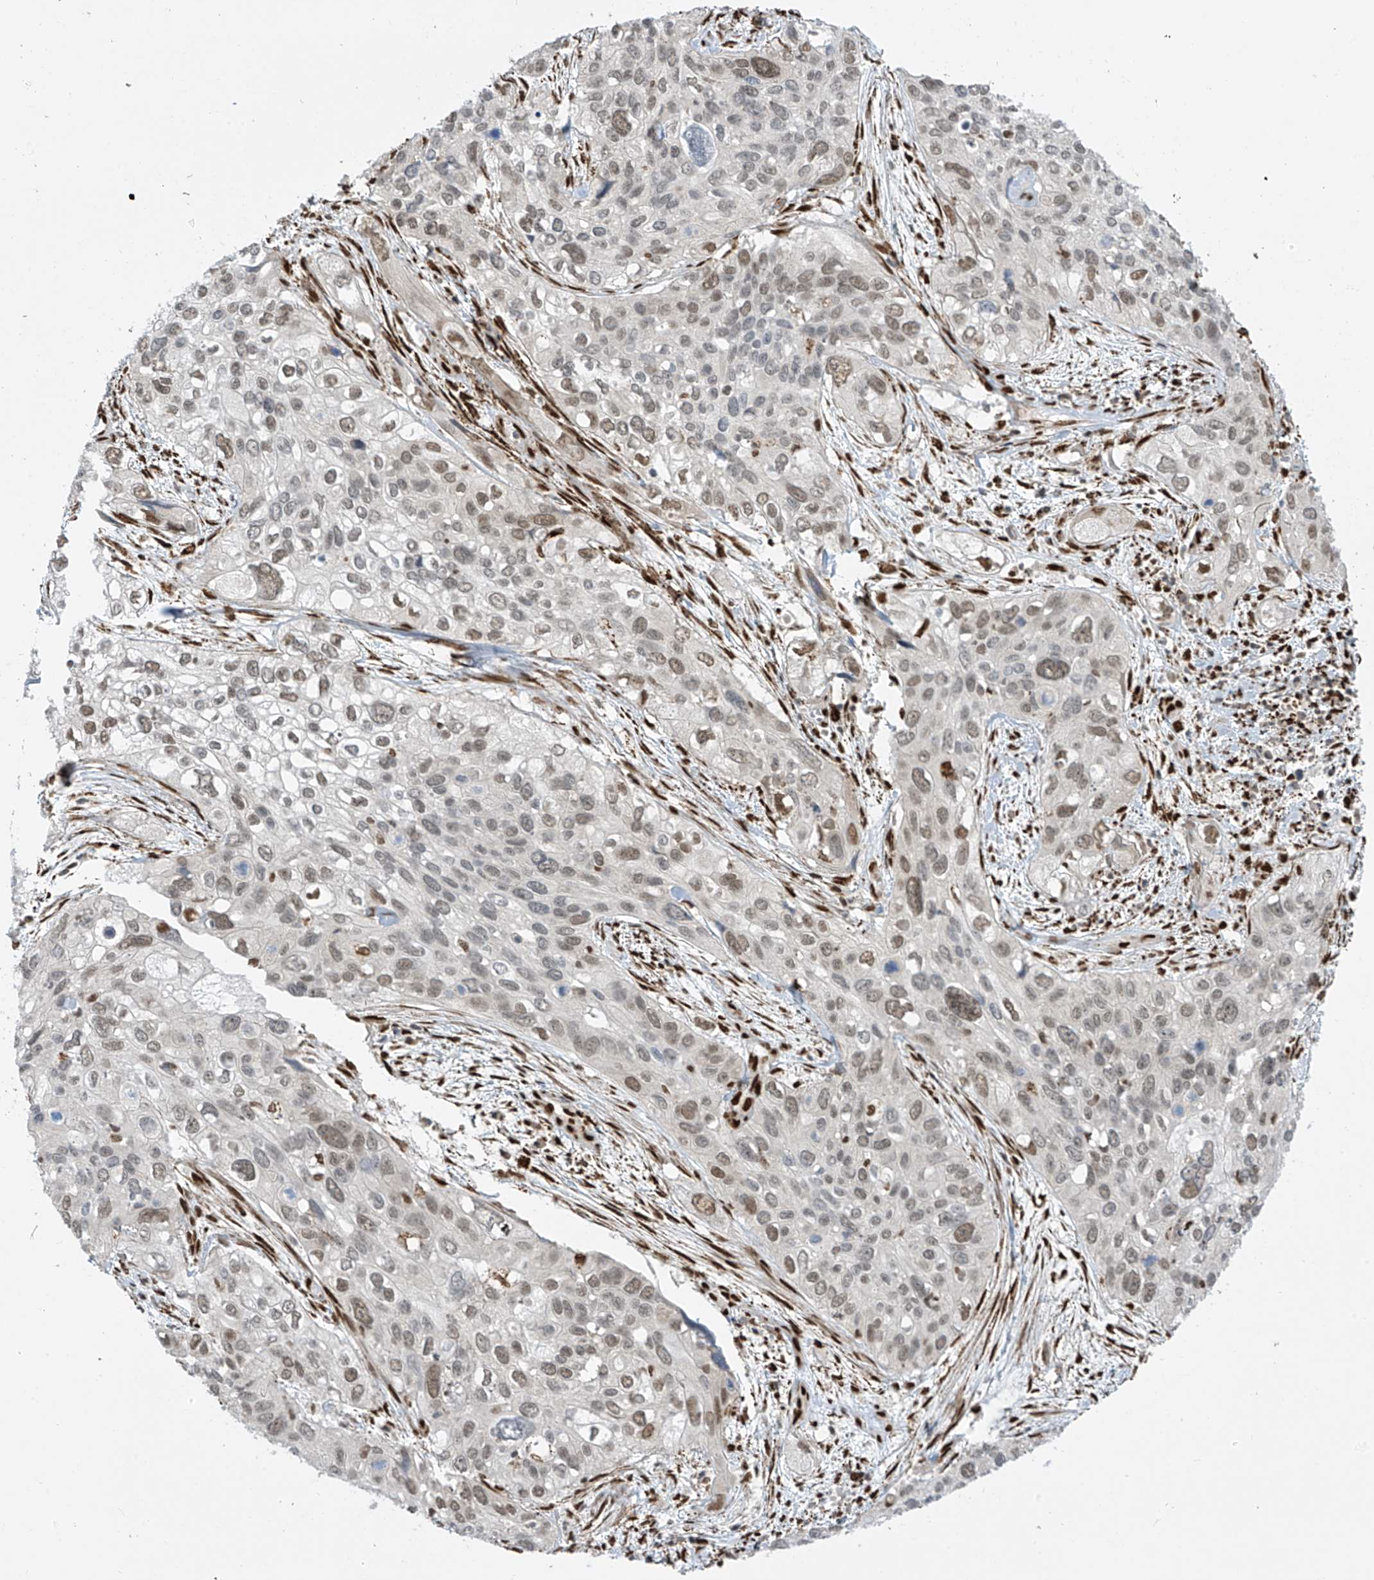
{"staining": {"intensity": "weak", "quantity": "25%-75%", "location": "nuclear"}, "tissue": "cervical cancer", "cell_type": "Tumor cells", "image_type": "cancer", "snomed": [{"axis": "morphology", "description": "Squamous cell carcinoma, NOS"}, {"axis": "topography", "description": "Cervix"}], "caption": "Protein expression analysis of cervical squamous cell carcinoma demonstrates weak nuclear expression in approximately 25%-75% of tumor cells. The protein of interest is stained brown, and the nuclei are stained in blue (DAB (3,3'-diaminobenzidine) IHC with brightfield microscopy, high magnification).", "gene": "PM20D2", "patient": {"sex": "female", "age": 55}}